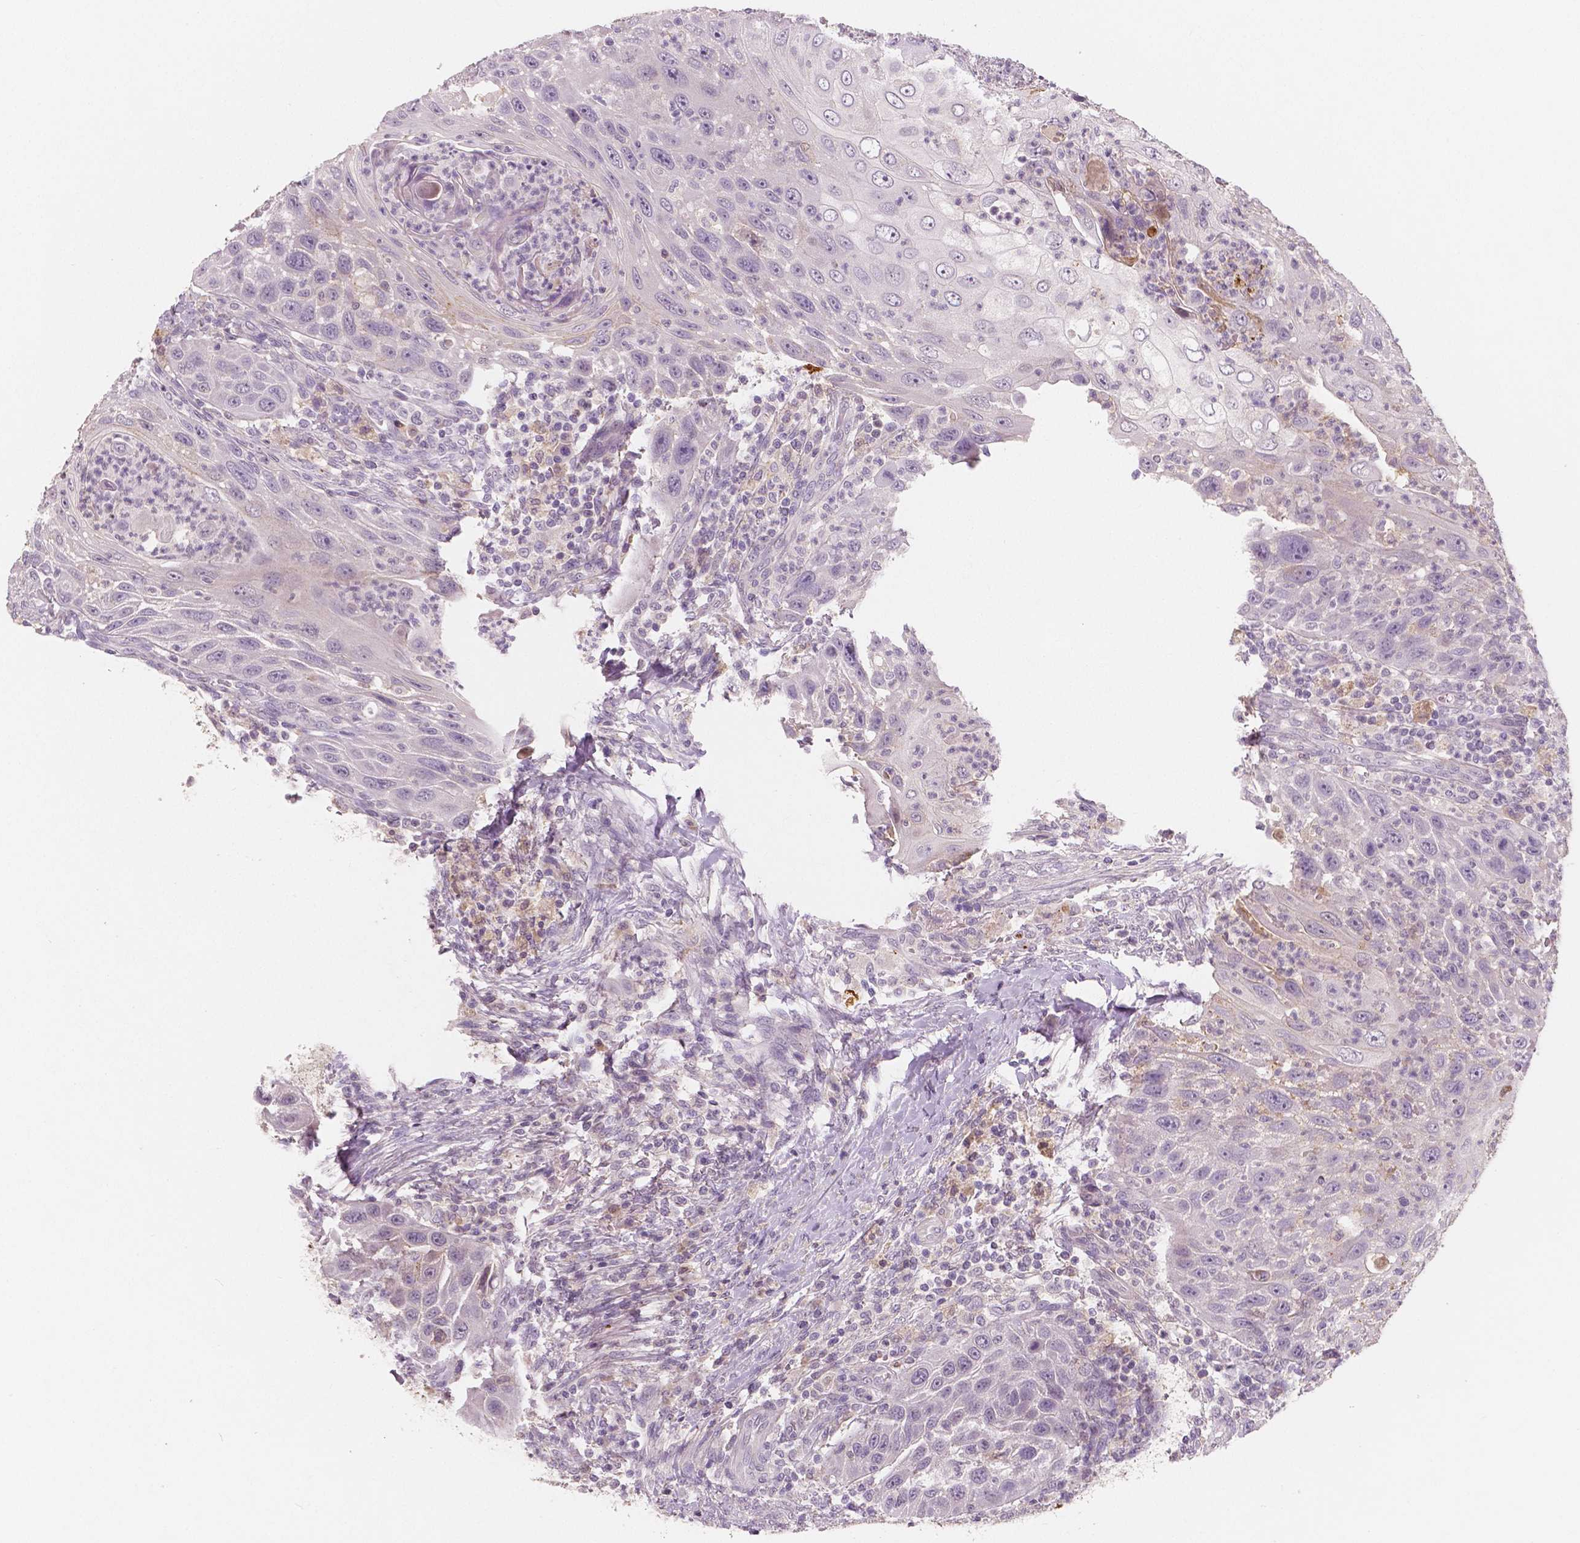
{"staining": {"intensity": "negative", "quantity": "none", "location": "none"}, "tissue": "head and neck cancer", "cell_type": "Tumor cells", "image_type": "cancer", "snomed": [{"axis": "morphology", "description": "Squamous cell carcinoma, NOS"}, {"axis": "topography", "description": "Head-Neck"}], "caption": "IHC of human head and neck cancer (squamous cell carcinoma) exhibits no staining in tumor cells.", "gene": "APOA4", "patient": {"sex": "male", "age": 69}}